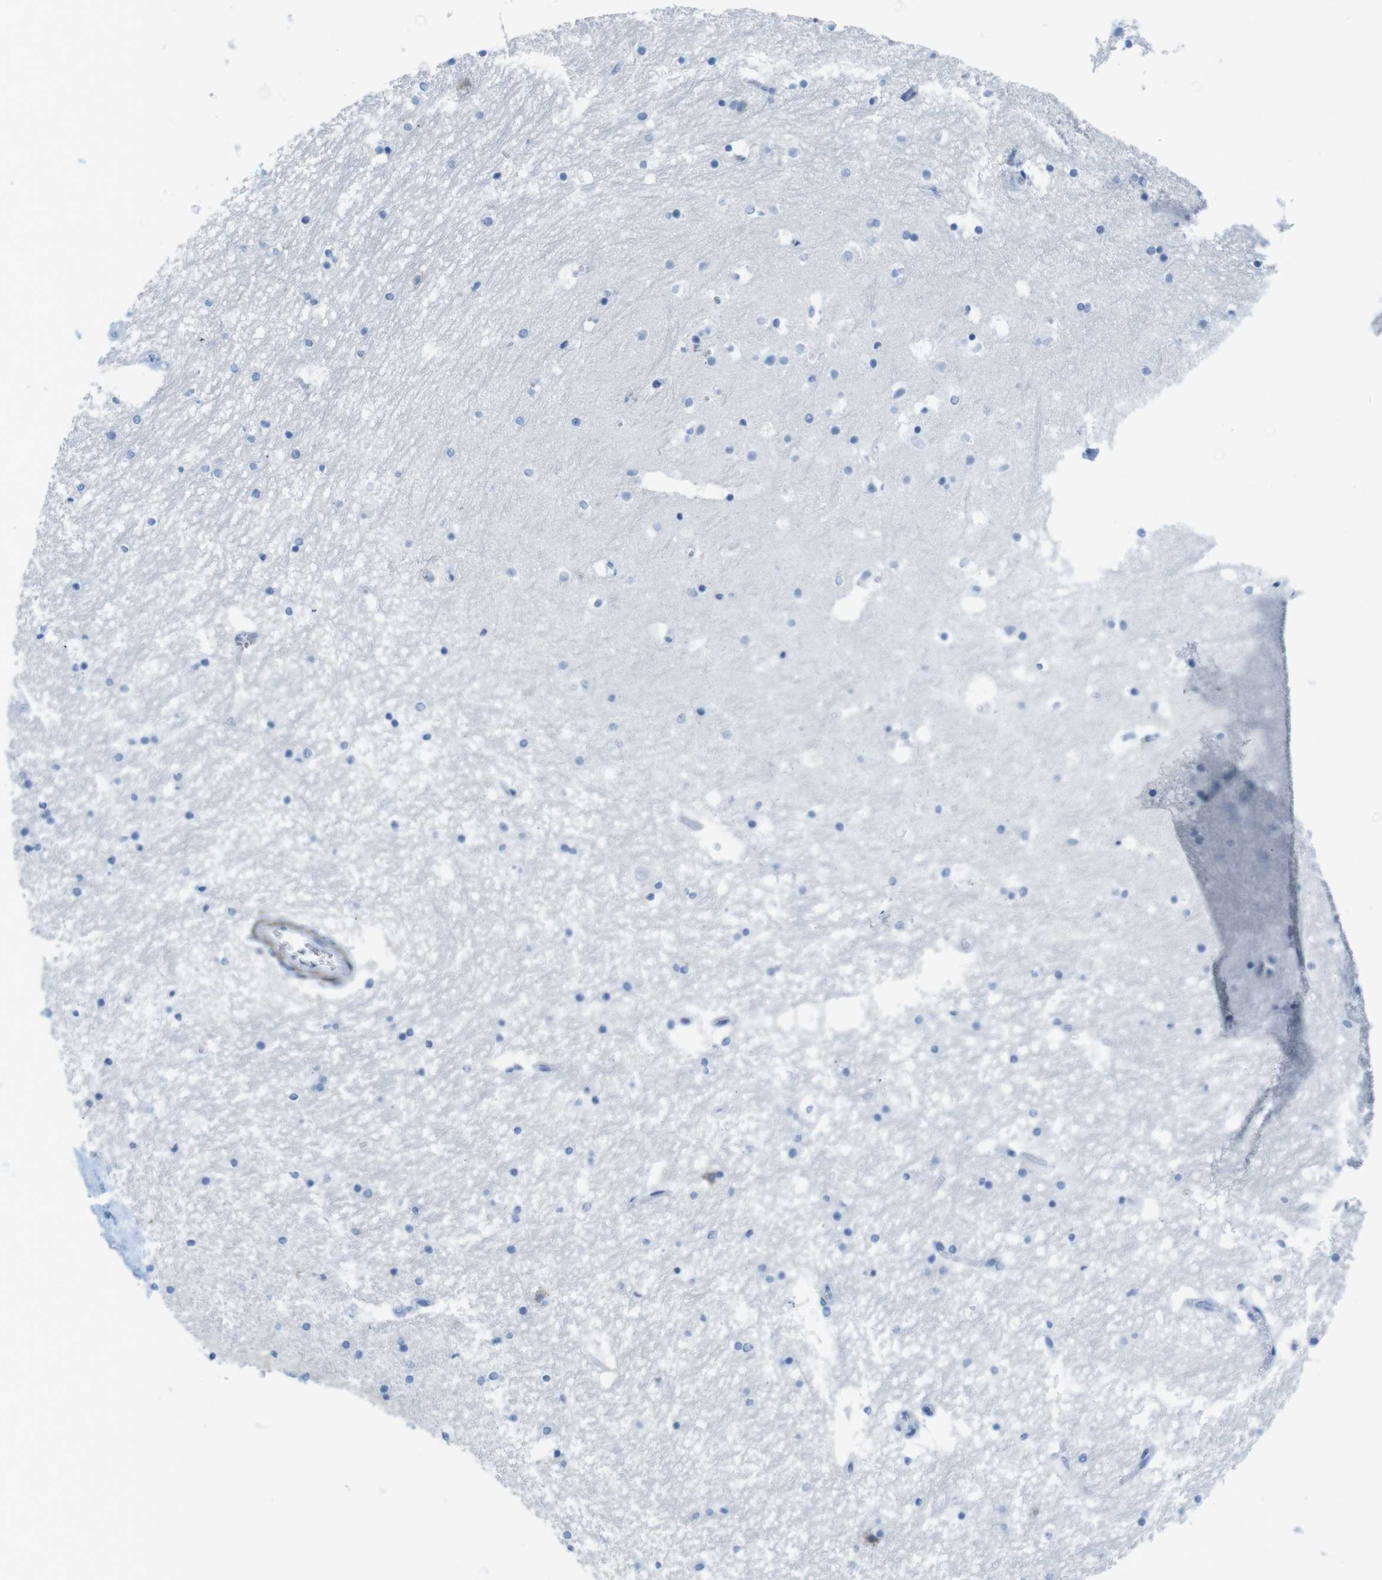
{"staining": {"intensity": "negative", "quantity": "none", "location": "none"}, "tissue": "hippocampus", "cell_type": "Glial cells", "image_type": "normal", "snomed": [{"axis": "morphology", "description": "Normal tissue, NOS"}, {"axis": "topography", "description": "Hippocampus"}], "caption": "Protein analysis of normal hippocampus exhibits no significant positivity in glial cells.", "gene": "ASIC5", "patient": {"sex": "male", "age": 45}}